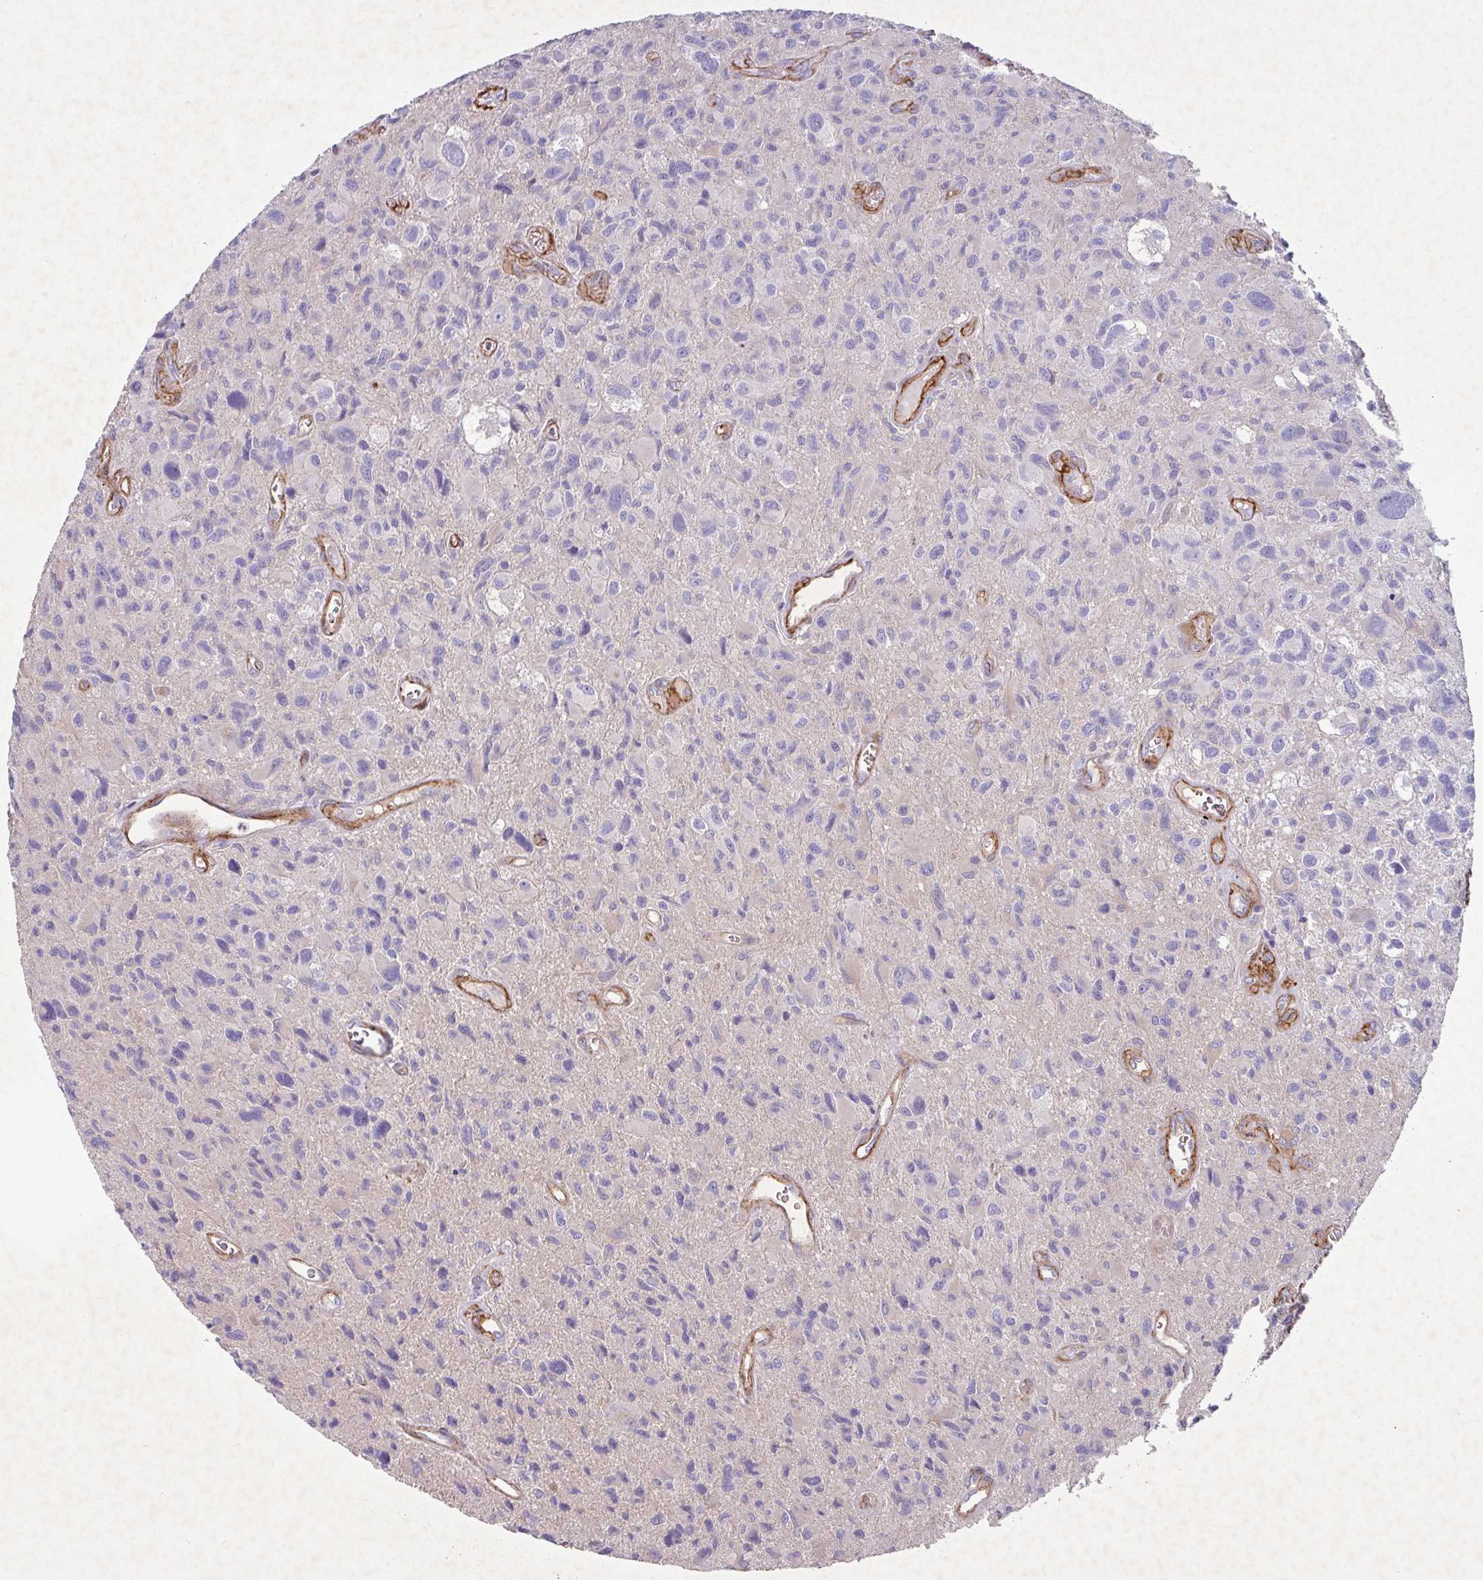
{"staining": {"intensity": "negative", "quantity": "none", "location": "none"}, "tissue": "glioma", "cell_type": "Tumor cells", "image_type": "cancer", "snomed": [{"axis": "morphology", "description": "Glioma, malignant, High grade"}, {"axis": "topography", "description": "Brain"}], "caption": "High power microscopy micrograph of an immunohistochemistry (IHC) histopathology image of malignant glioma (high-grade), revealing no significant staining in tumor cells. (DAB immunohistochemistry (IHC), high magnification).", "gene": "ATP2C2", "patient": {"sex": "male", "age": 76}}